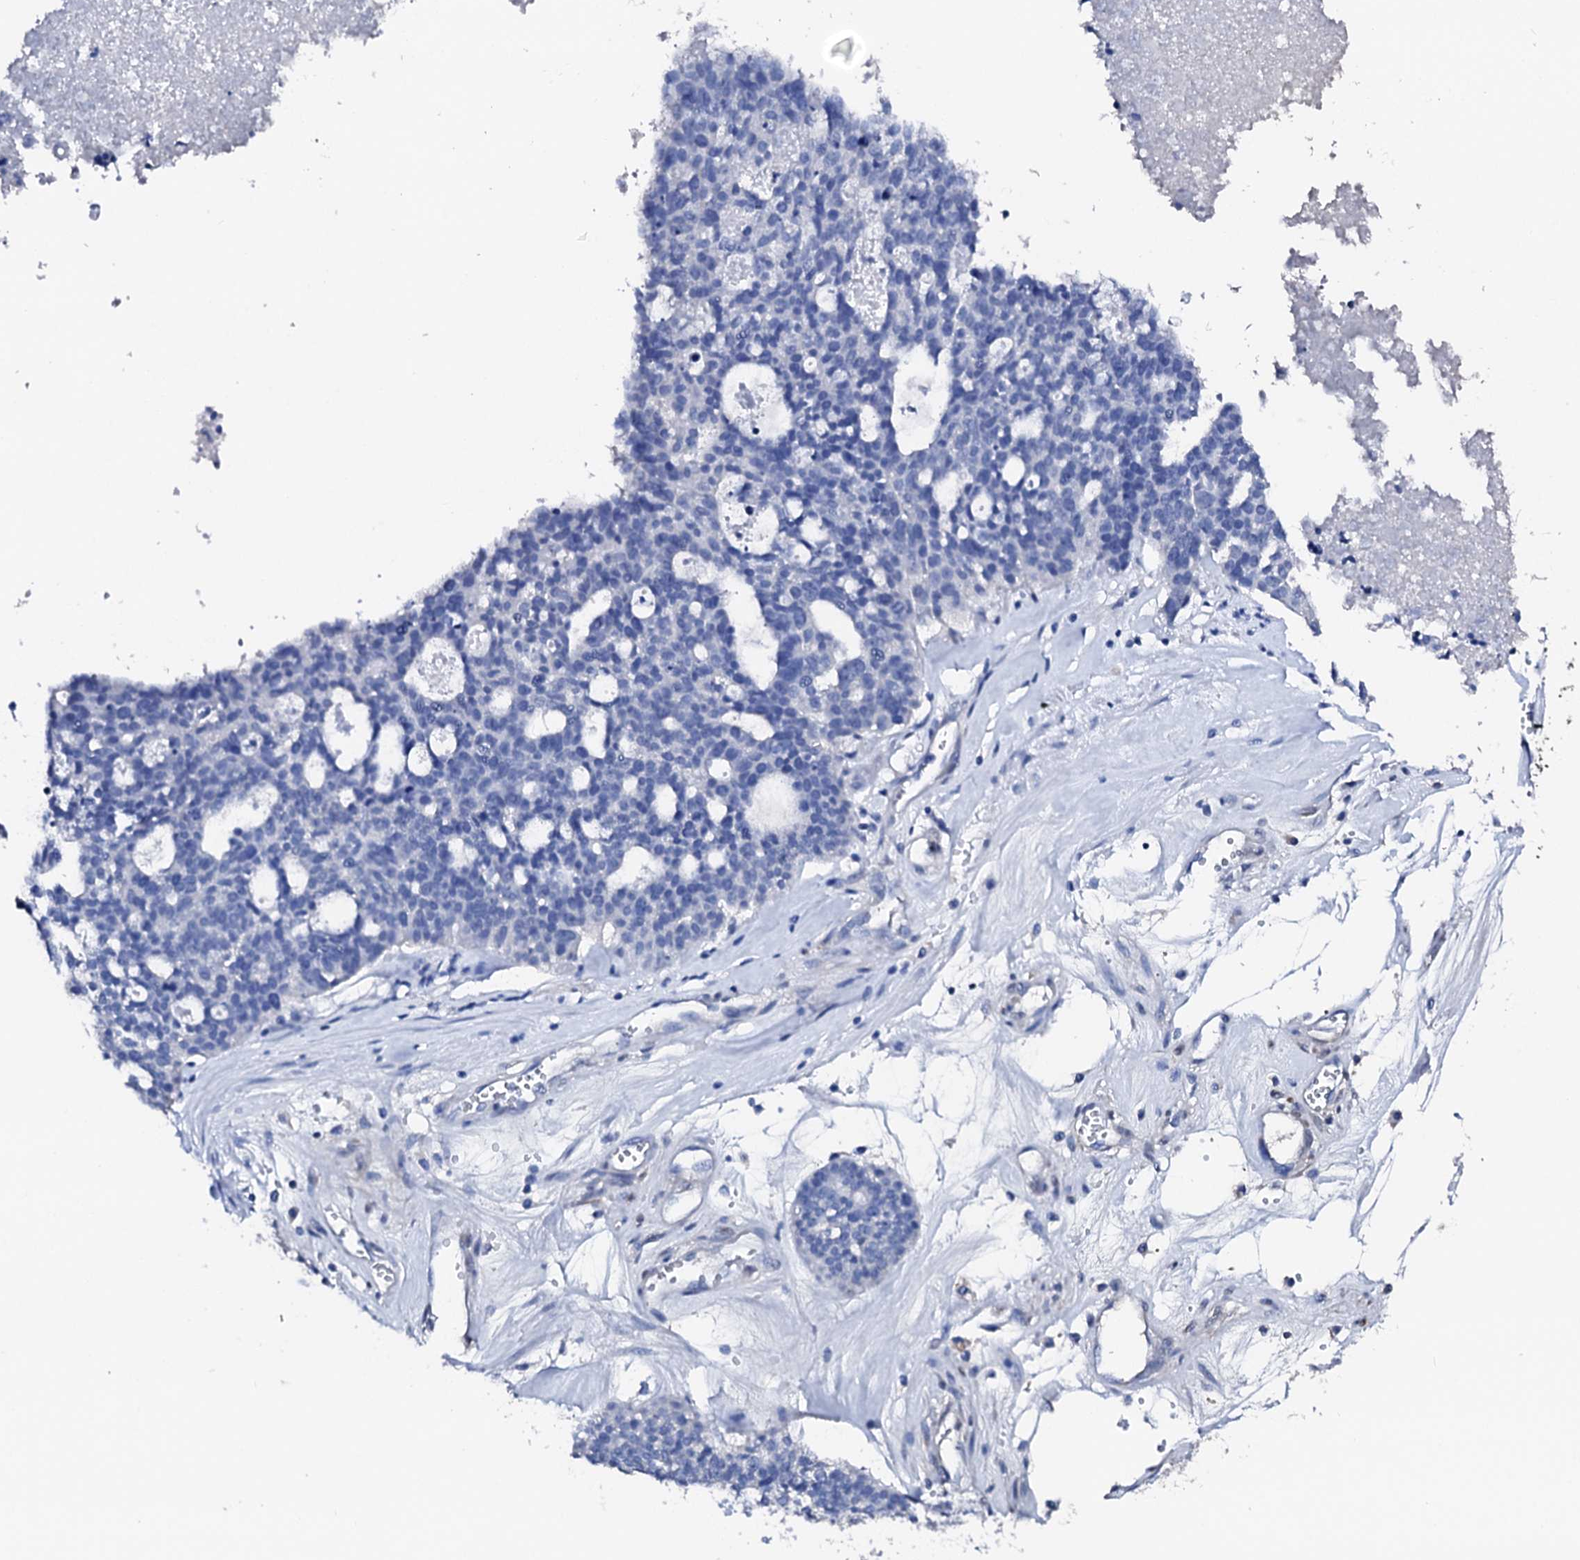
{"staining": {"intensity": "negative", "quantity": "none", "location": "none"}, "tissue": "ovarian cancer", "cell_type": "Tumor cells", "image_type": "cancer", "snomed": [{"axis": "morphology", "description": "Cystadenocarcinoma, serous, NOS"}, {"axis": "topography", "description": "Ovary"}], "caption": "Image shows no significant protein positivity in tumor cells of ovarian serous cystadenocarcinoma.", "gene": "NRIP2", "patient": {"sex": "female", "age": 59}}